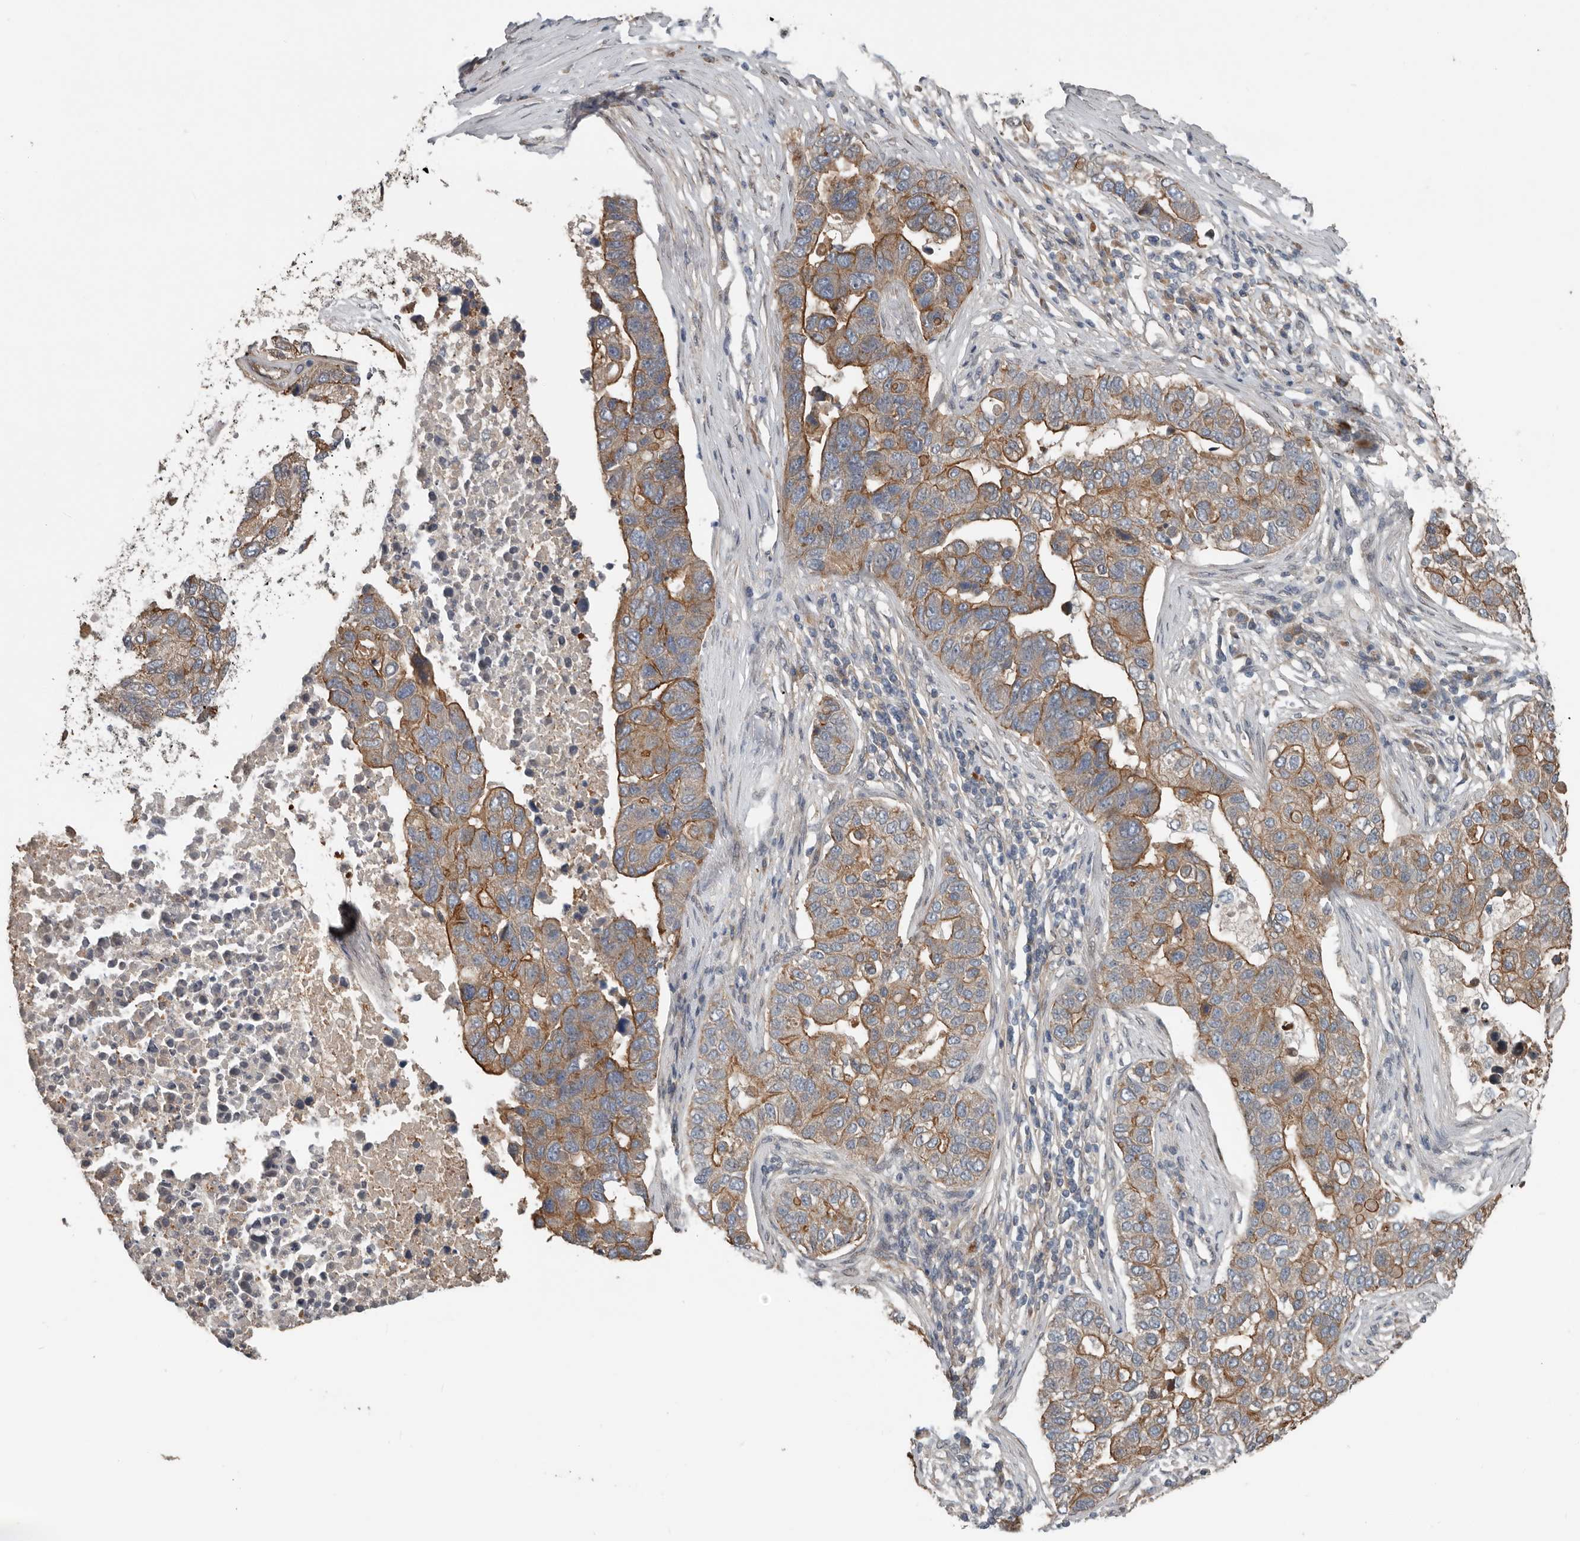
{"staining": {"intensity": "moderate", "quantity": ">75%", "location": "cytoplasmic/membranous"}, "tissue": "pancreatic cancer", "cell_type": "Tumor cells", "image_type": "cancer", "snomed": [{"axis": "morphology", "description": "Adenocarcinoma, NOS"}, {"axis": "topography", "description": "Pancreas"}], "caption": "Approximately >75% of tumor cells in human adenocarcinoma (pancreatic) display moderate cytoplasmic/membranous protein positivity as visualized by brown immunohistochemical staining.", "gene": "YOD1", "patient": {"sex": "female", "age": 61}}